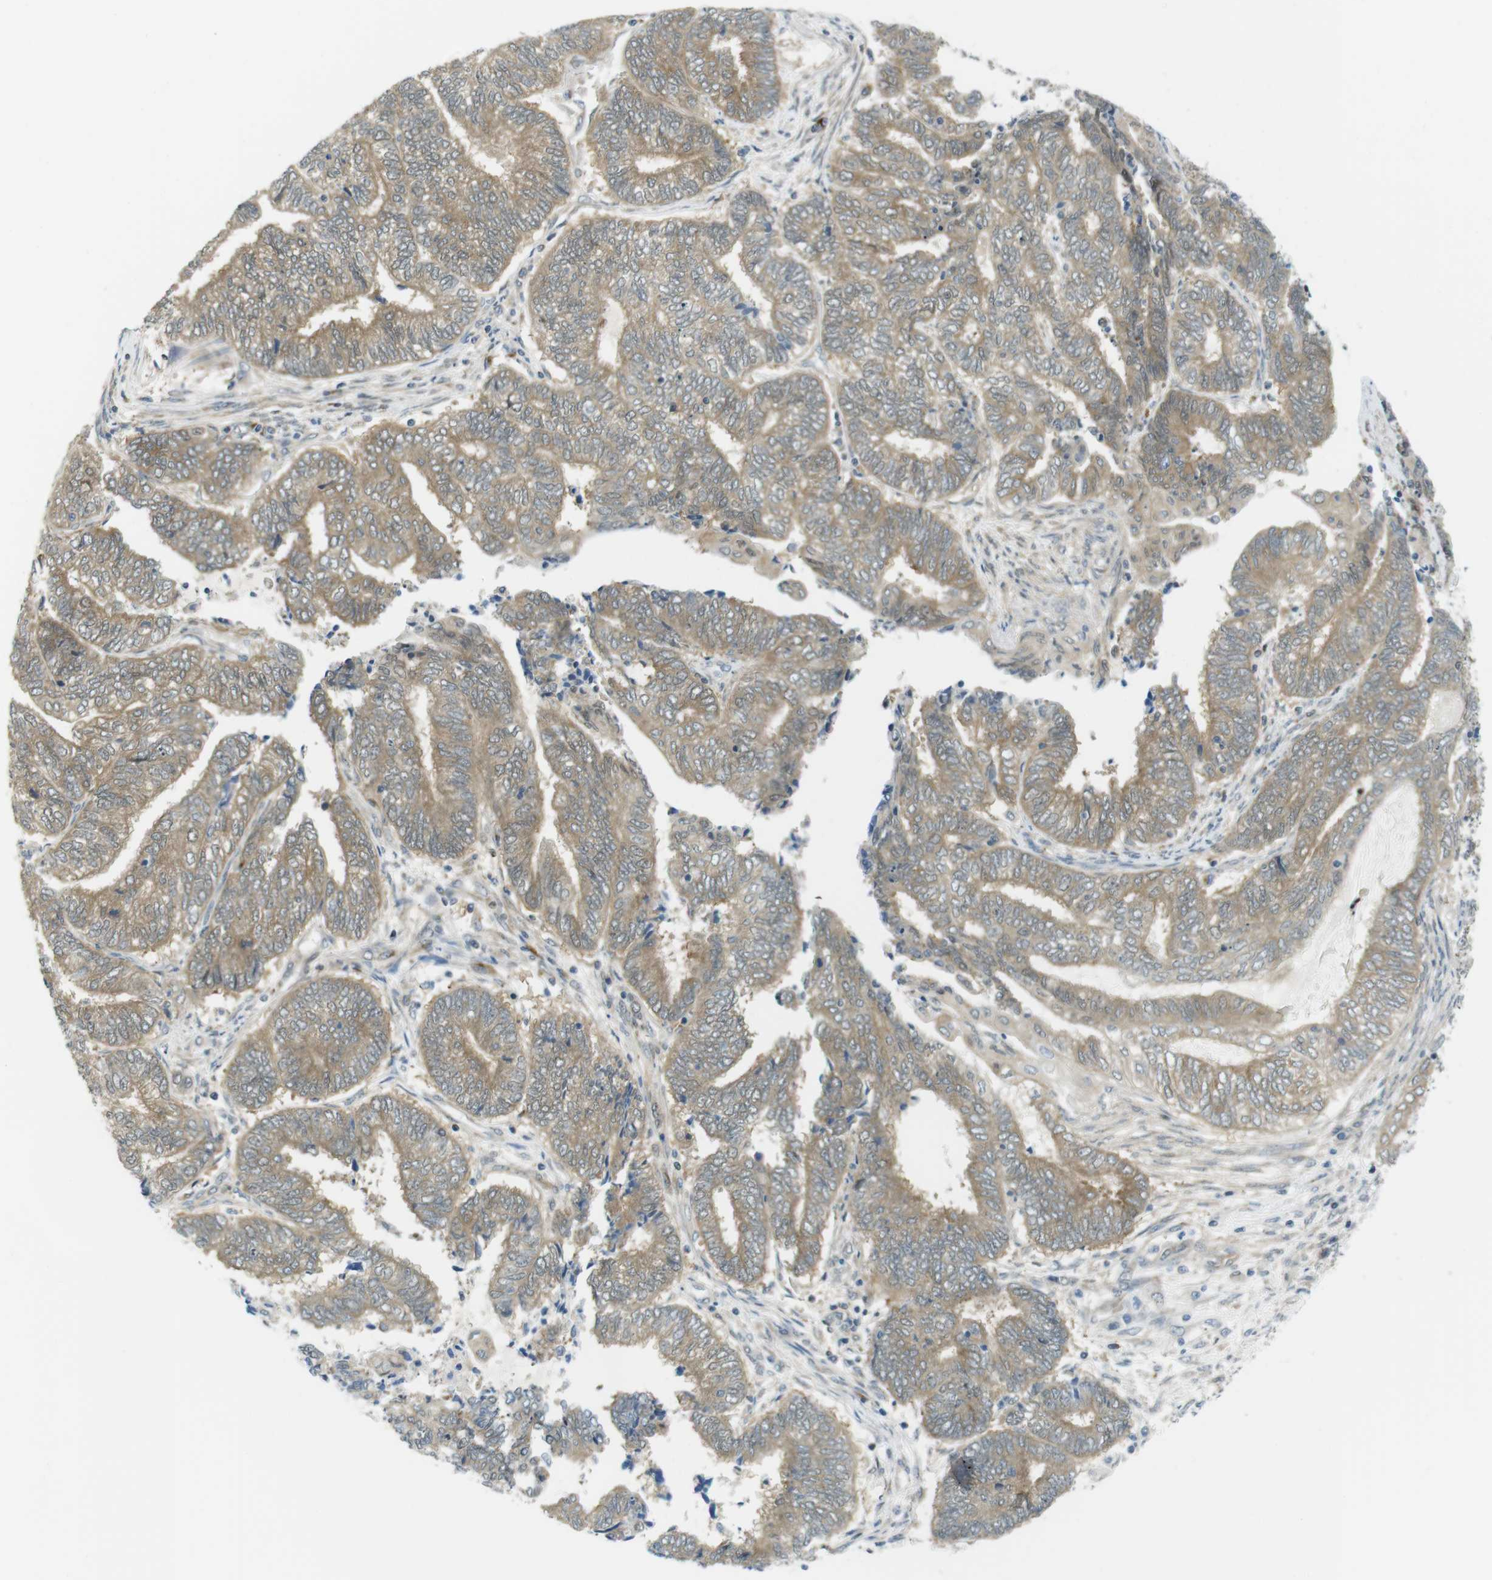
{"staining": {"intensity": "moderate", "quantity": ">75%", "location": "cytoplasmic/membranous"}, "tissue": "endometrial cancer", "cell_type": "Tumor cells", "image_type": "cancer", "snomed": [{"axis": "morphology", "description": "Adenocarcinoma, NOS"}, {"axis": "topography", "description": "Uterus"}, {"axis": "topography", "description": "Endometrium"}], "caption": "Endometrial adenocarcinoma stained with a brown dye shows moderate cytoplasmic/membranous positive expression in about >75% of tumor cells.", "gene": "CASP2", "patient": {"sex": "female", "age": 70}}